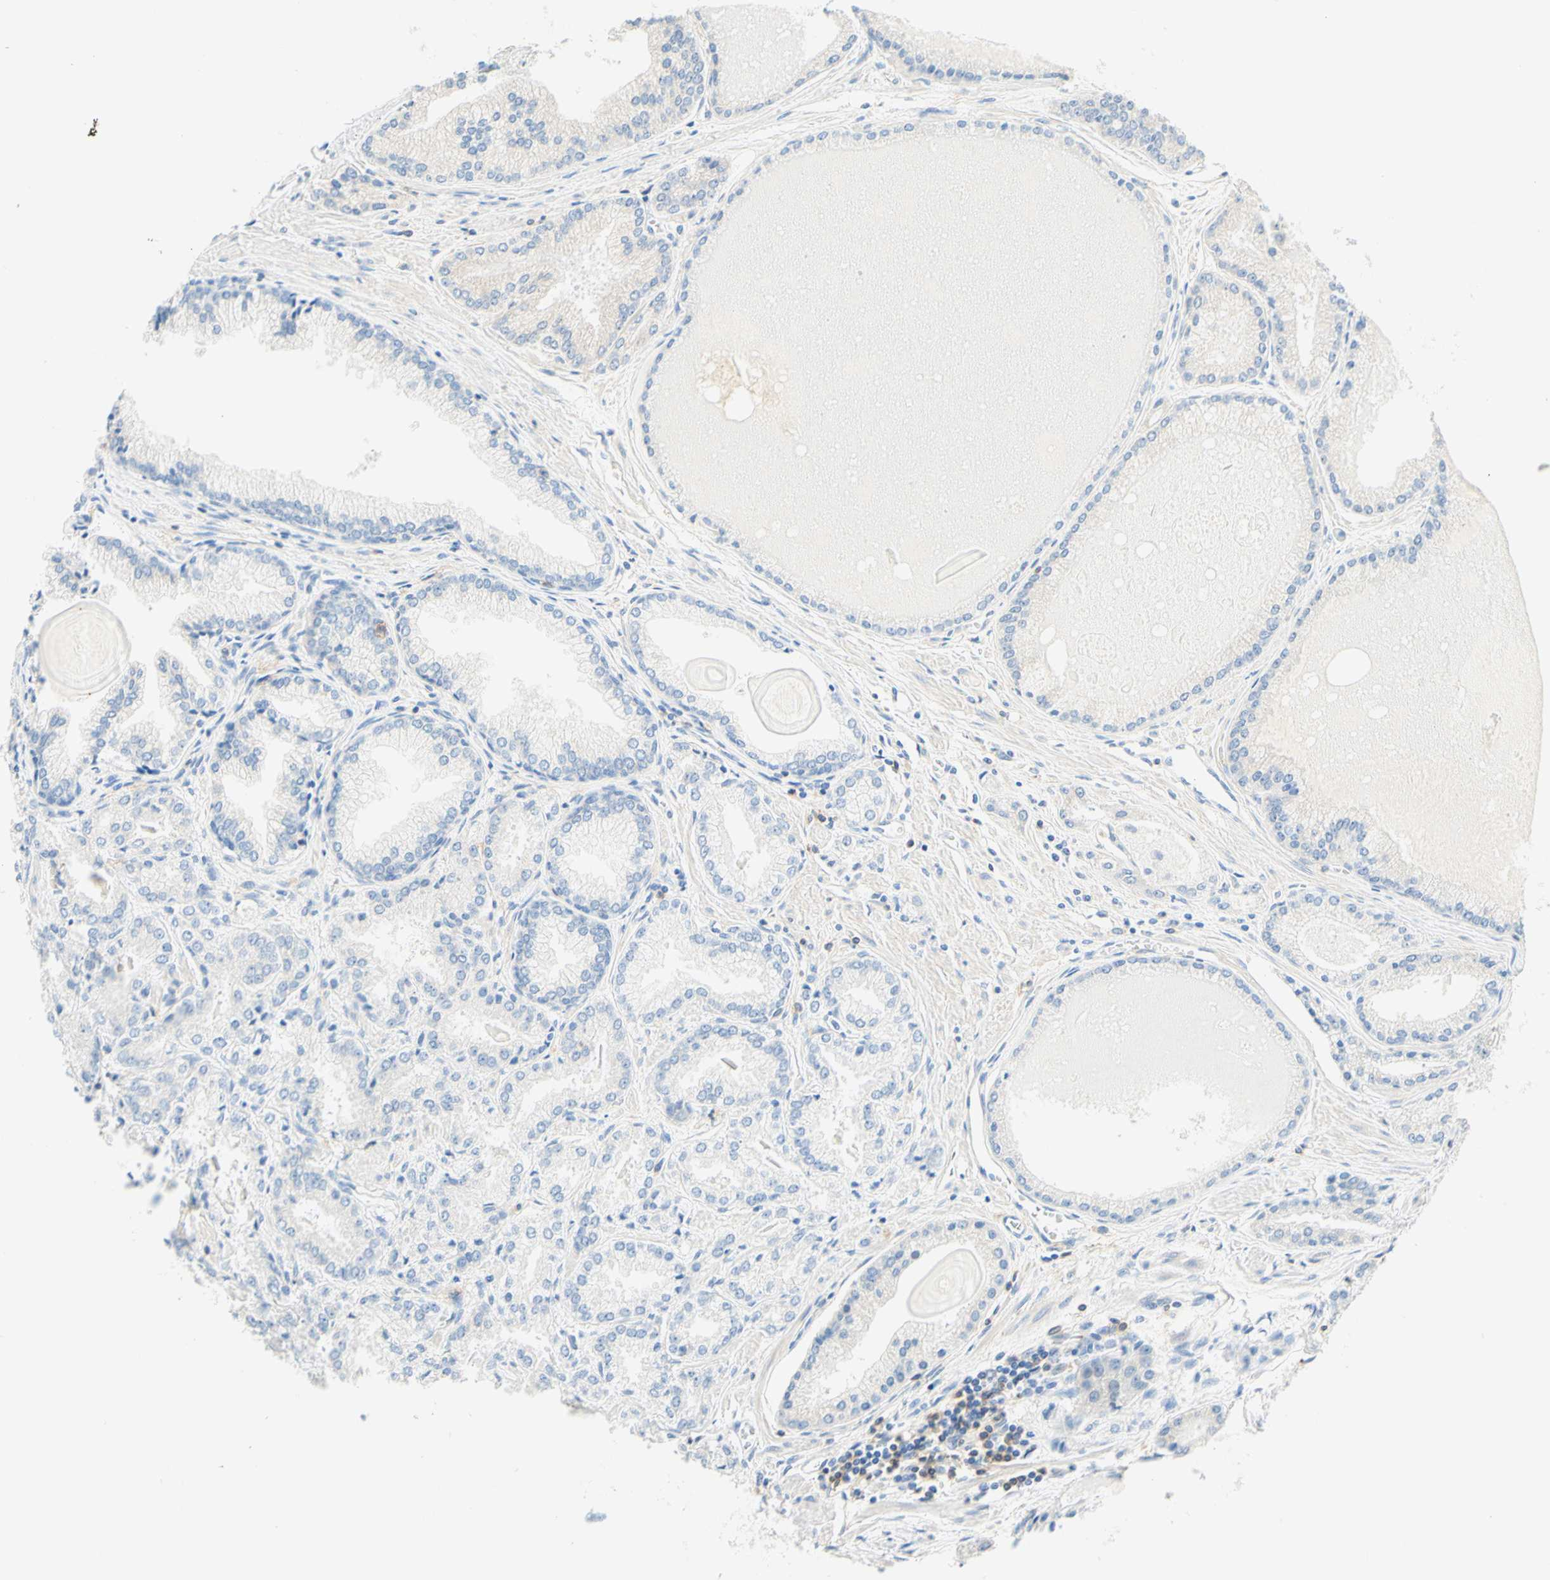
{"staining": {"intensity": "negative", "quantity": "none", "location": "none"}, "tissue": "prostate cancer", "cell_type": "Tumor cells", "image_type": "cancer", "snomed": [{"axis": "morphology", "description": "Adenocarcinoma, Low grade"}, {"axis": "topography", "description": "Prostate"}], "caption": "This micrograph is of low-grade adenocarcinoma (prostate) stained with immunohistochemistry to label a protein in brown with the nuclei are counter-stained blue. There is no expression in tumor cells.", "gene": "LAT", "patient": {"sex": "male", "age": 59}}